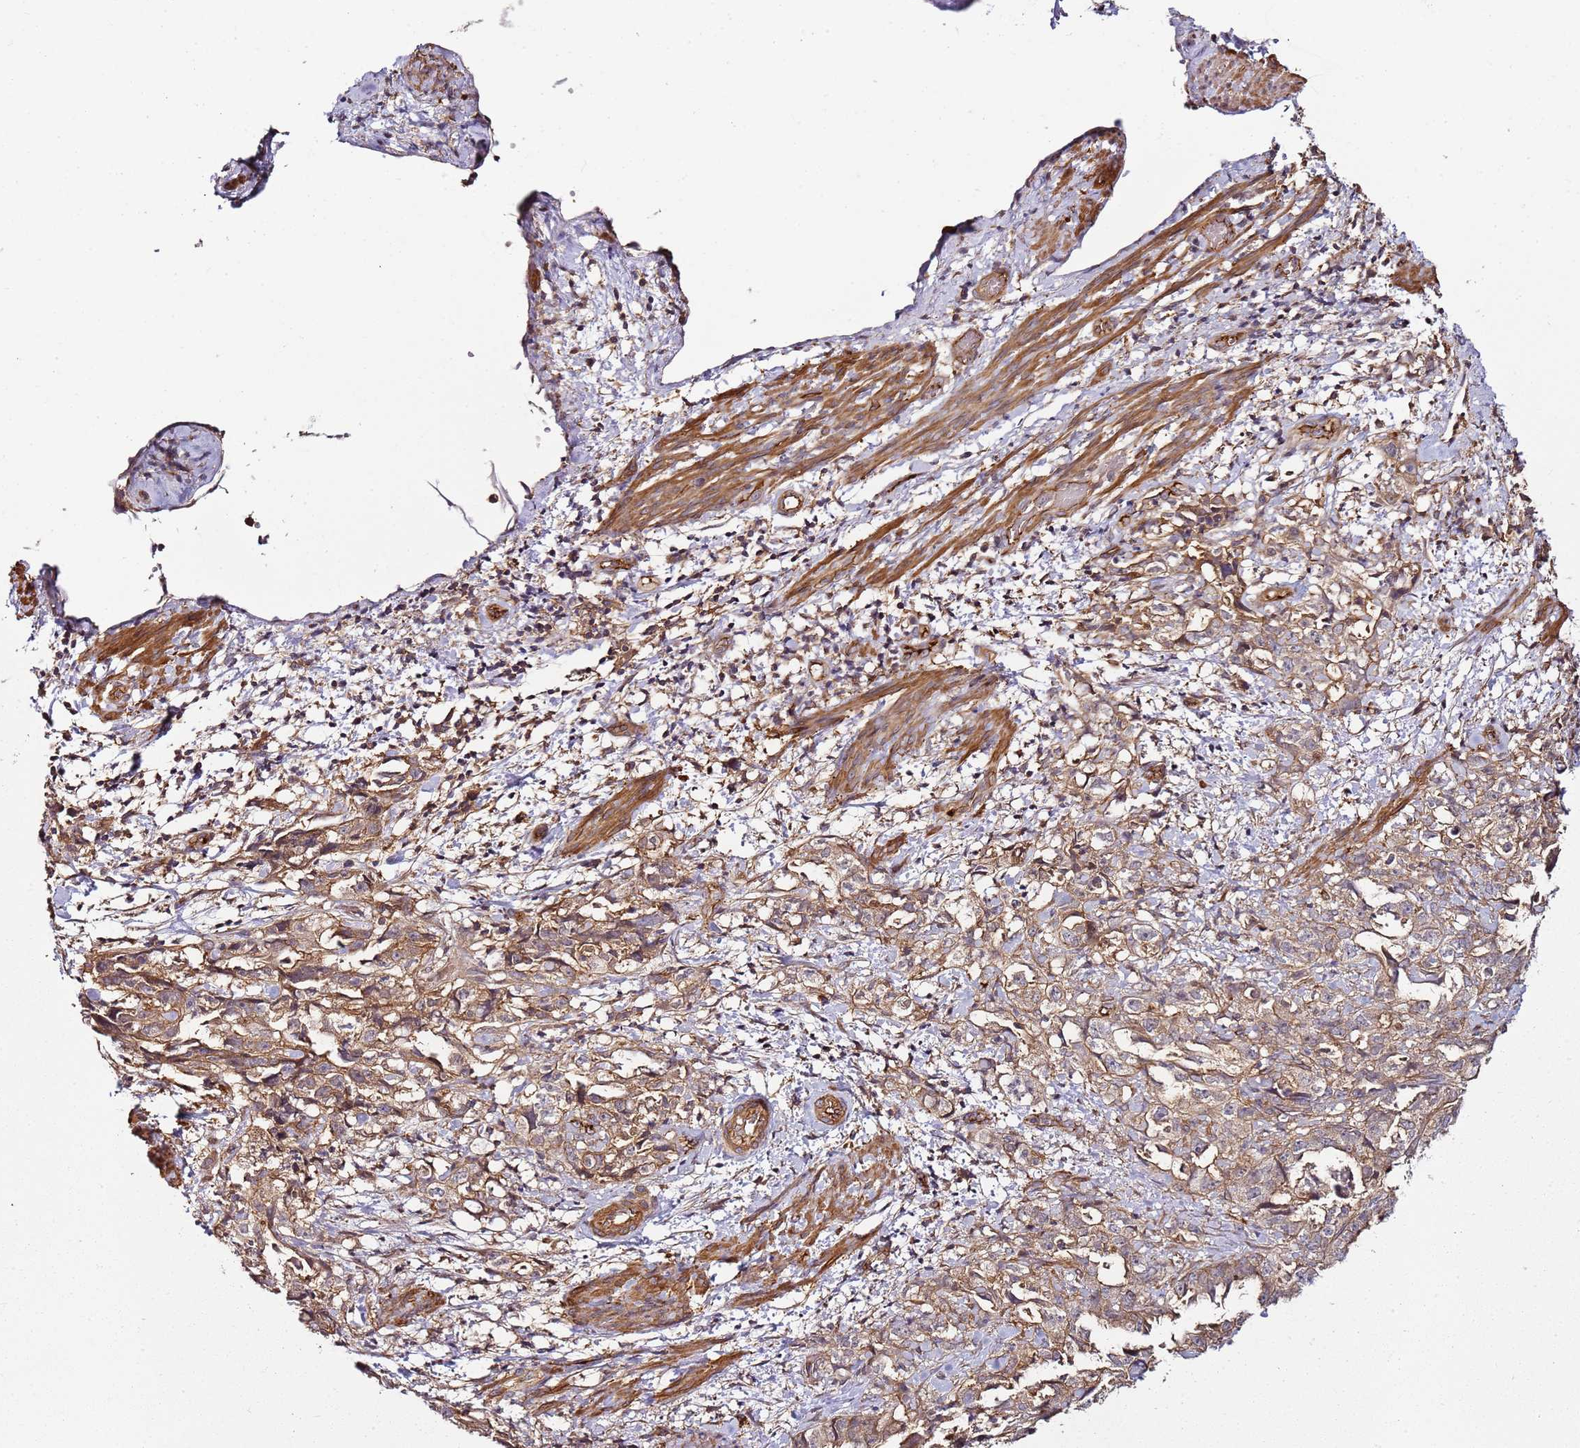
{"staining": {"intensity": "weak", "quantity": ">75%", "location": "cytoplasmic/membranous"}, "tissue": "endometrial cancer", "cell_type": "Tumor cells", "image_type": "cancer", "snomed": [{"axis": "morphology", "description": "Adenocarcinoma, NOS"}, {"axis": "topography", "description": "Endometrium"}], "caption": "IHC histopathology image of neoplastic tissue: human adenocarcinoma (endometrial) stained using immunohistochemistry shows low levels of weak protein expression localized specifically in the cytoplasmic/membranous of tumor cells, appearing as a cytoplasmic/membranous brown color.", "gene": "CCNYL1", "patient": {"sex": "female", "age": 65}}